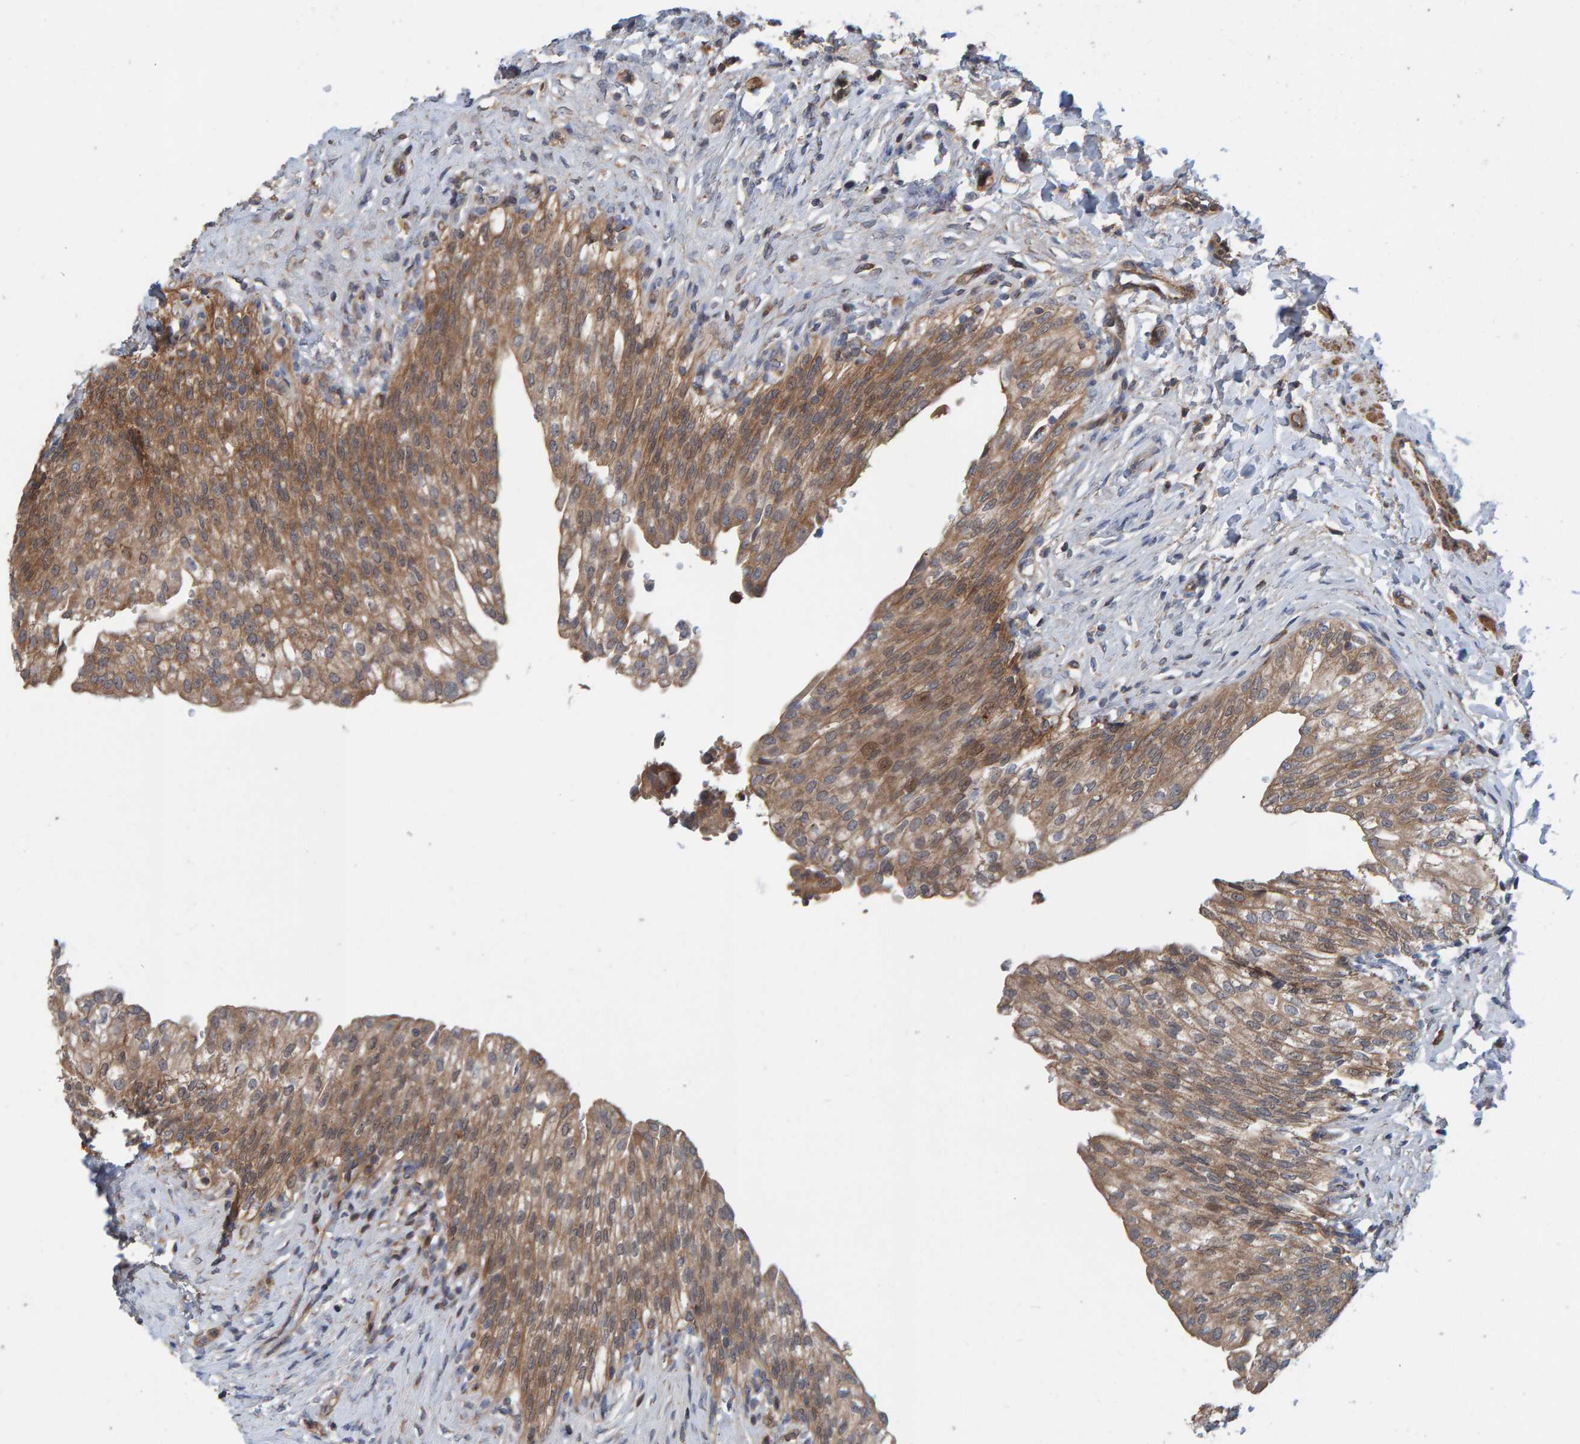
{"staining": {"intensity": "moderate", "quantity": ">75%", "location": "cytoplasmic/membranous"}, "tissue": "urinary bladder", "cell_type": "Urothelial cells", "image_type": "normal", "snomed": [{"axis": "morphology", "description": "Urothelial carcinoma, High grade"}, {"axis": "topography", "description": "Urinary bladder"}], "caption": "Approximately >75% of urothelial cells in unremarkable human urinary bladder display moderate cytoplasmic/membranous protein positivity as visualized by brown immunohistochemical staining.", "gene": "KIAA0753", "patient": {"sex": "male", "age": 46}}